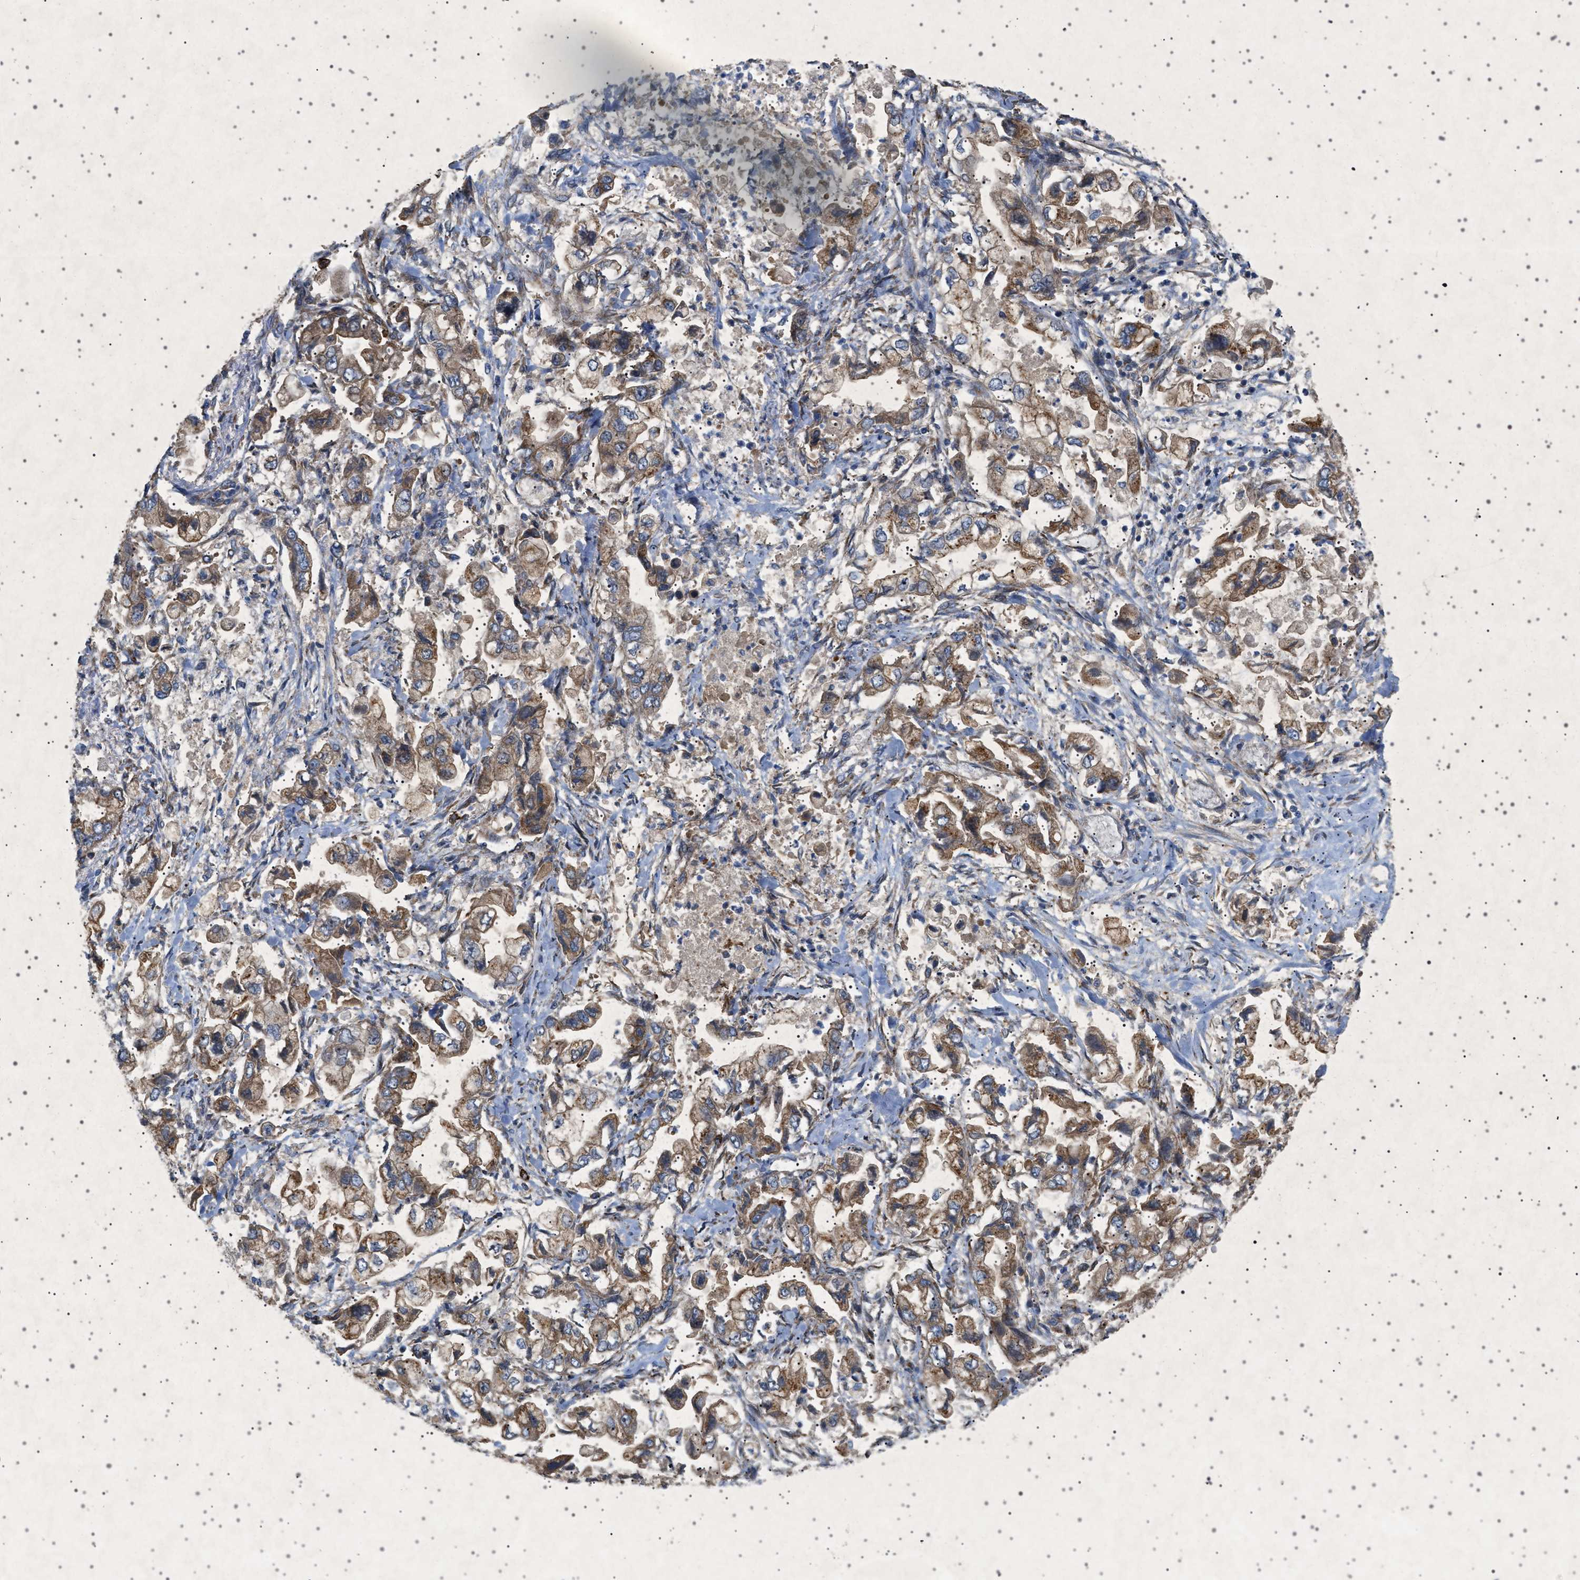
{"staining": {"intensity": "moderate", "quantity": ">75%", "location": "cytoplasmic/membranous"}, "tissue": "stomach cancer", "cell_type": "Tumor cells", "image_type": "cancer", "snomed": [{"axis": "morphology", "description": "Normal tissue, NOS"}, {"axis": "morphology", "description": "Adenocarcinoma, NOS"}, {"axis": "topography", "description": "Stomach"}], "caption": "Immunohistochemical staining of stomach cancer exhibits medium levels of moderate cytoplasmic/membranous protein expression in about >75% of tumor cells.", "gene": "CCDC186", "patient": {"sex": "male", "age": 62}}